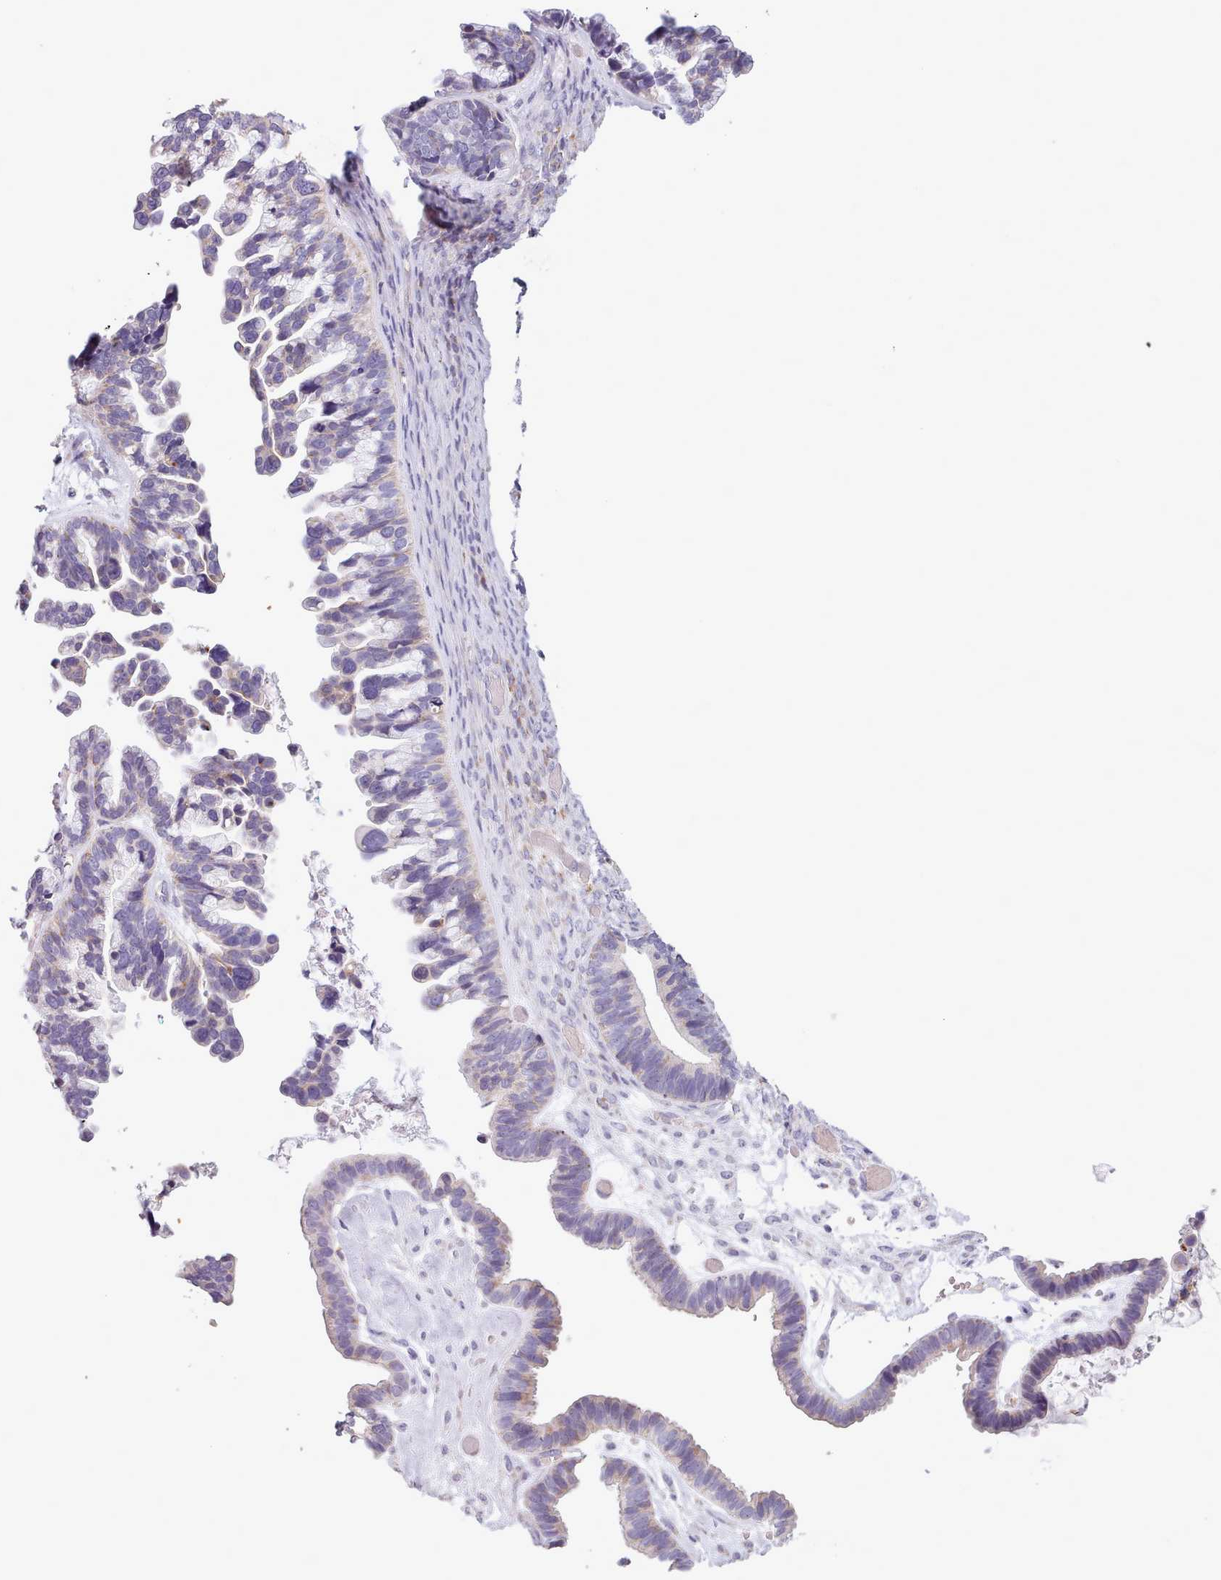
{"staining": {"intensity": "negative", "quantity": "none", "location": "none"}, "tissue": "ovarian cancer", "cell_type": "Tumor cells", "image_type": "cancer", "snomed": [{"axis": "morphology", "description": "Cystadenocarcinoma, serous, NOS"}, {"axis": "topography", "description": "Ovary"}], "caption": "Human ovarian serous cystadenocarcinoma stained for a protein using immunohistochemistry exhibits no positivity in tumor cells.", "gene": "AVL9", "patient": {"sex": "female", "age": 56}}